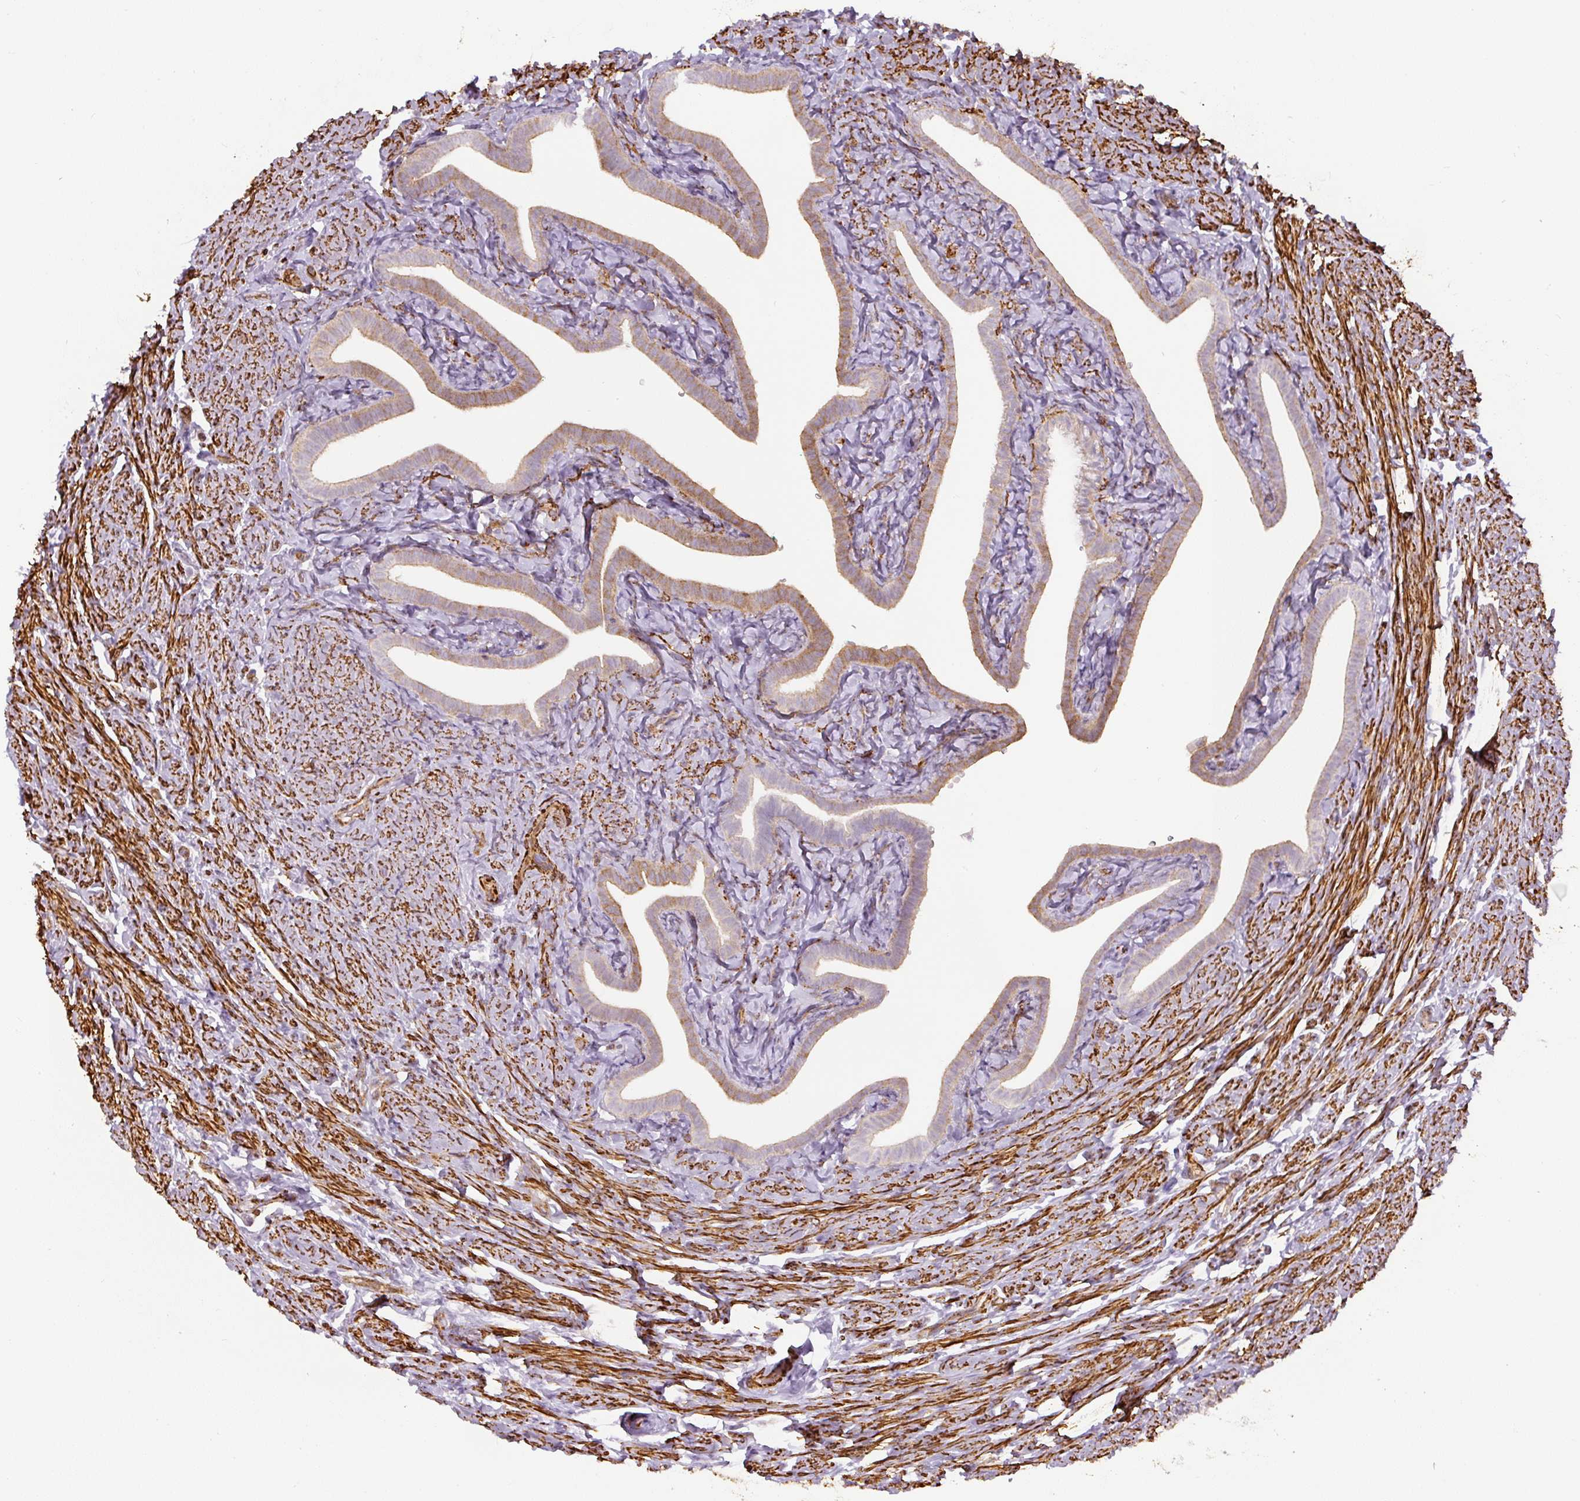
{"staining": {"intensity": "moderate", "quantity": "25%-75%", "location": "cytoplasmic/membranous"}, "tissue": "fallopian tube", "cell_type": "Glandular cells", "image_type": "normal", "snomed": [{"axis": "morphology", "description": "Normal tissue, NOS"}, {"axis": "topography", "description": "Fallopian tube"}], "caption": "Moderate cytoplasmic/membranous positivity for a protein is seen in about 25%-75% of glandular cells of normal fallopian tube using immunohistochemistry (IHC).", "gene": "MYL12A", "patient": {"sex": "female", "age": 69}}